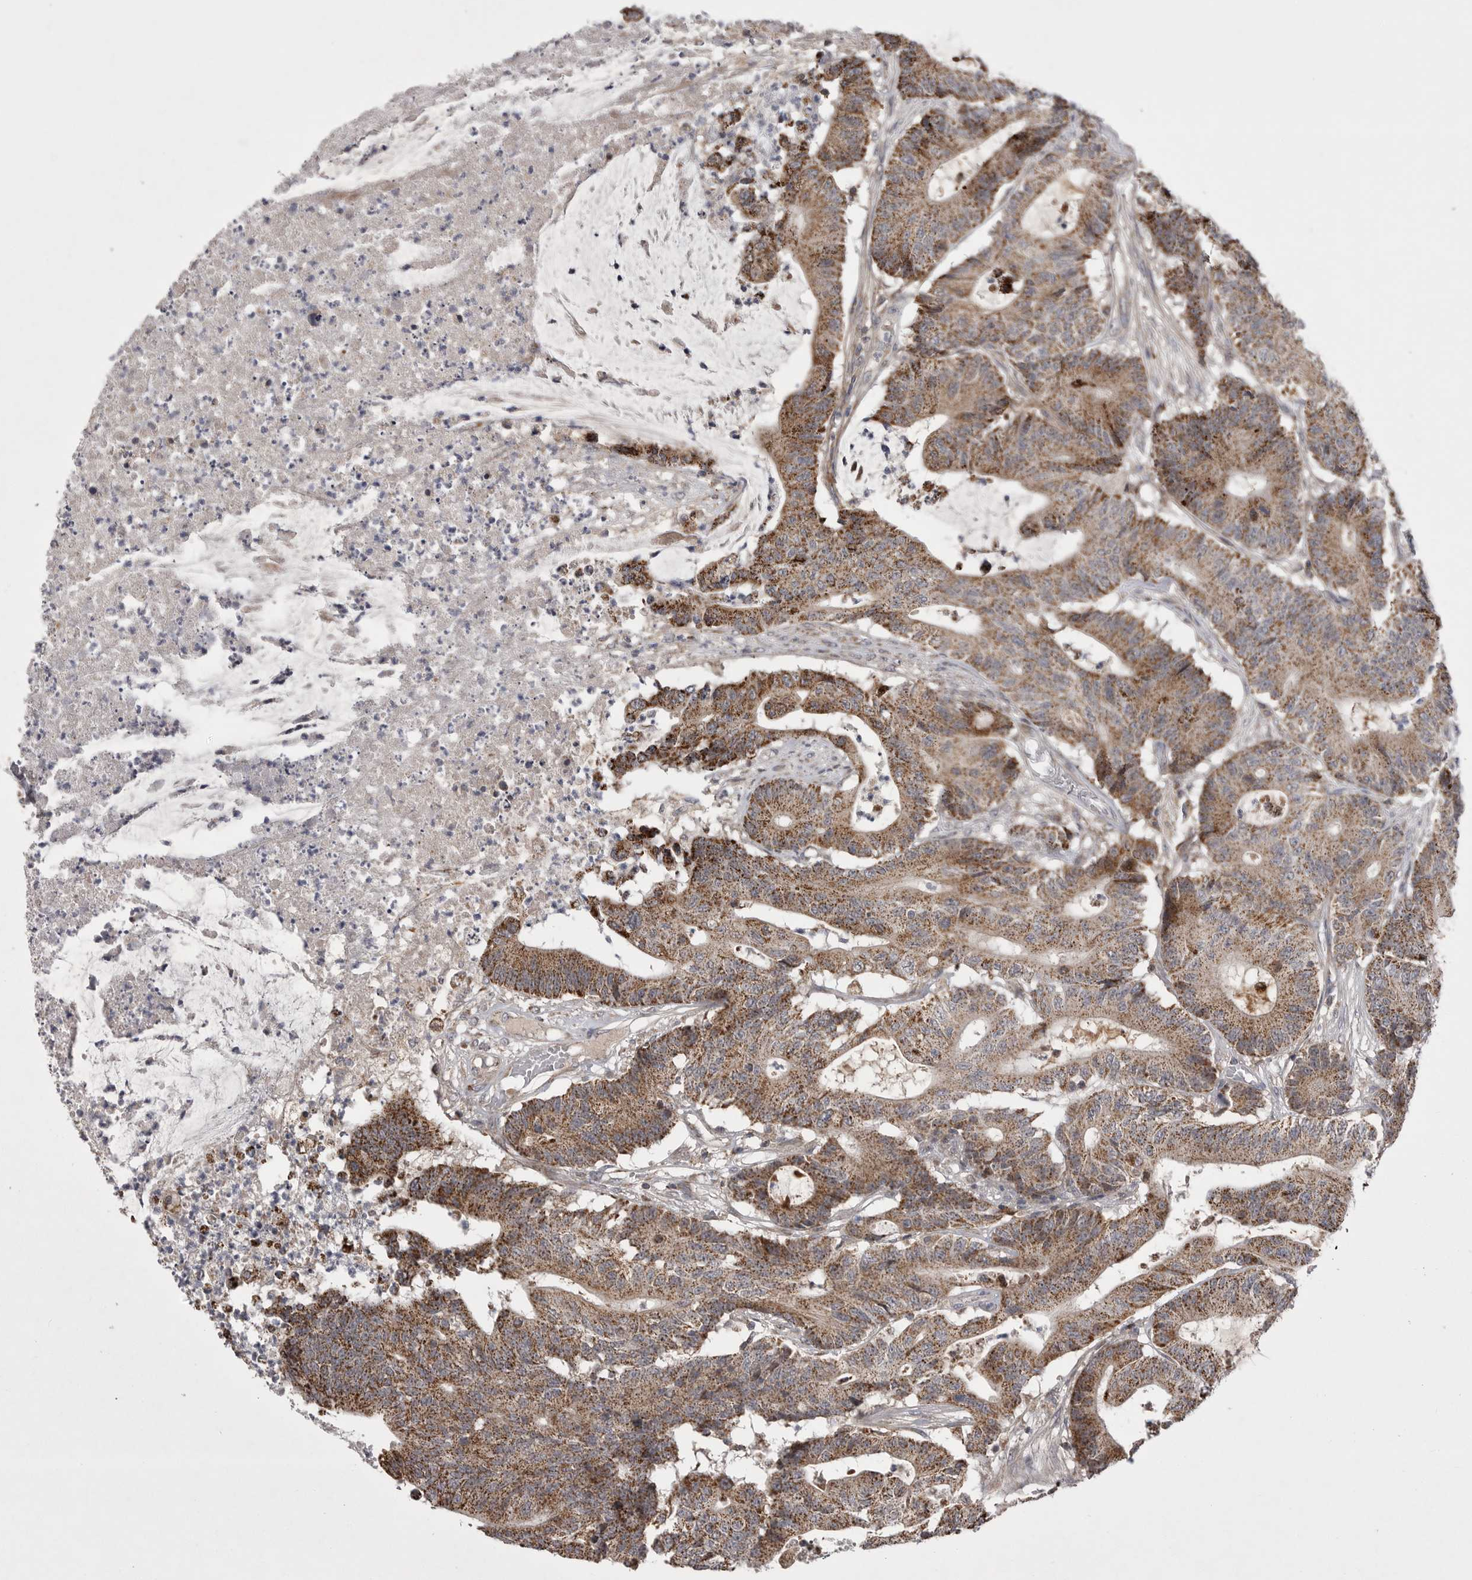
{"staining": {"intensity": "moderate", "quantity": ">75%", "location": "cytoplasmic/membranous"}, "tissue": "colorectal cancer", "cell_type": "Tumor cells", "image_type": "cancer", "snomed": [{"axis": "morphology", "description": "Adenocarcinoma, NOS"}, {"axis": "topography", "description": "Colon"}], "caption": "An immunohistochemistry (IHC) photomicrograph of tumor tissue is shown. Protein staining in brown labels moderate cytoplasmic/membranous positivity in colorectal cancer within tumor cells. (DAB (3,3'-diaminobenzidine) IHC with brightfield microscopy, high magnification).", "gene": "KYAT3", "patient": {"sex": "female", "age": 84}}